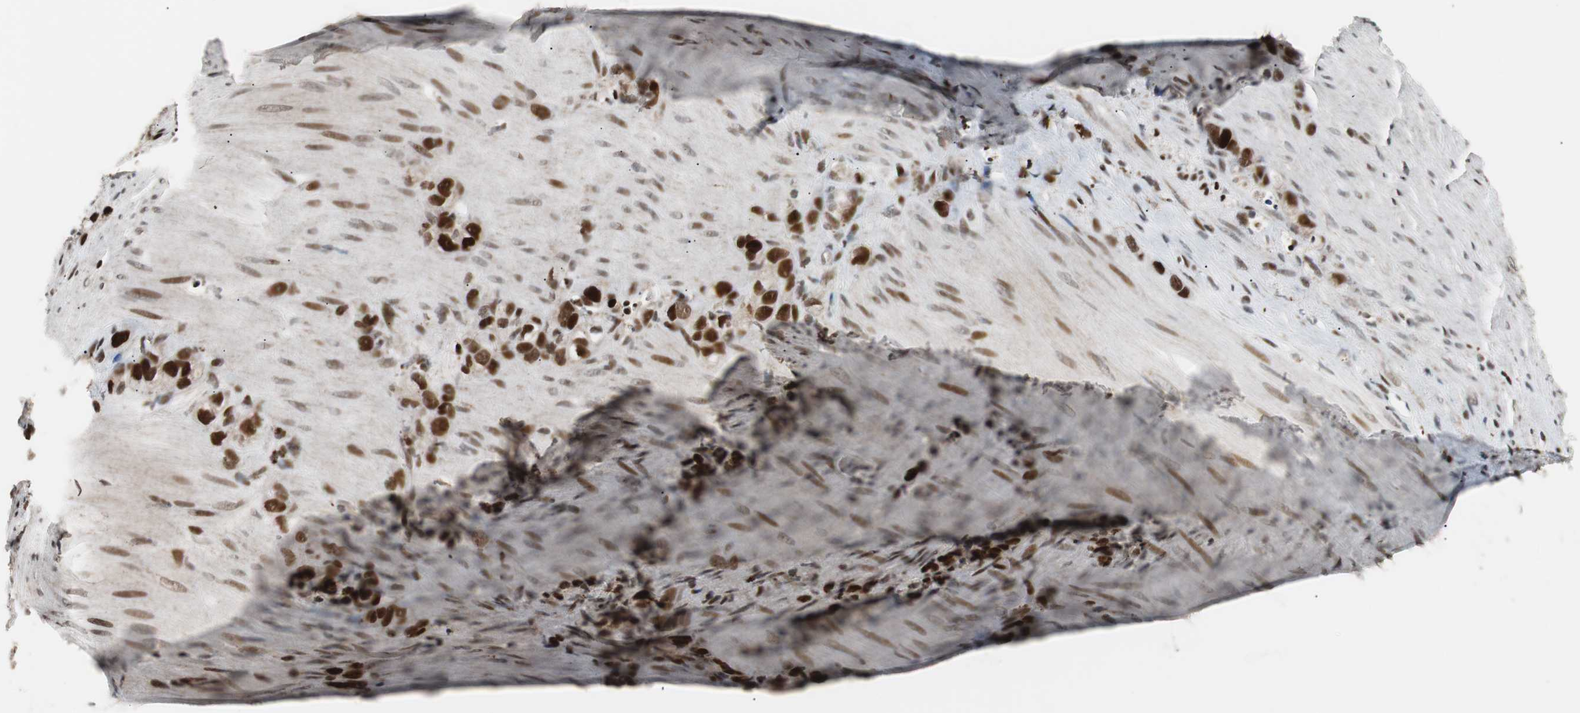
{"staining": {"intensity": "strong", "quantity": ">75%", "location": "nuclear"}, "tissue": "stomach cancer", "cell_type": "Tumor cells", "image_type": "cancer", "snomed": [{"axis": "morphology", "description": "Normal tissue, NOS"}, {"axis": "morphology", "description": "Adenocarcinoma, NOS"}, {"axis": "morphology", "description": "Adenocarcinoma, High grade"}, {"axis": "topography", "description": "Stomach, upper"}, {"axis": "topography", "description": "Stomach"}], "caption": "This is a histology image of IHC staining of stomach cancer, which shows strong positivity in the nuclear of tumor cells.", "gene": "NBL1", "patient": {"sex": "female", "age": 65}}